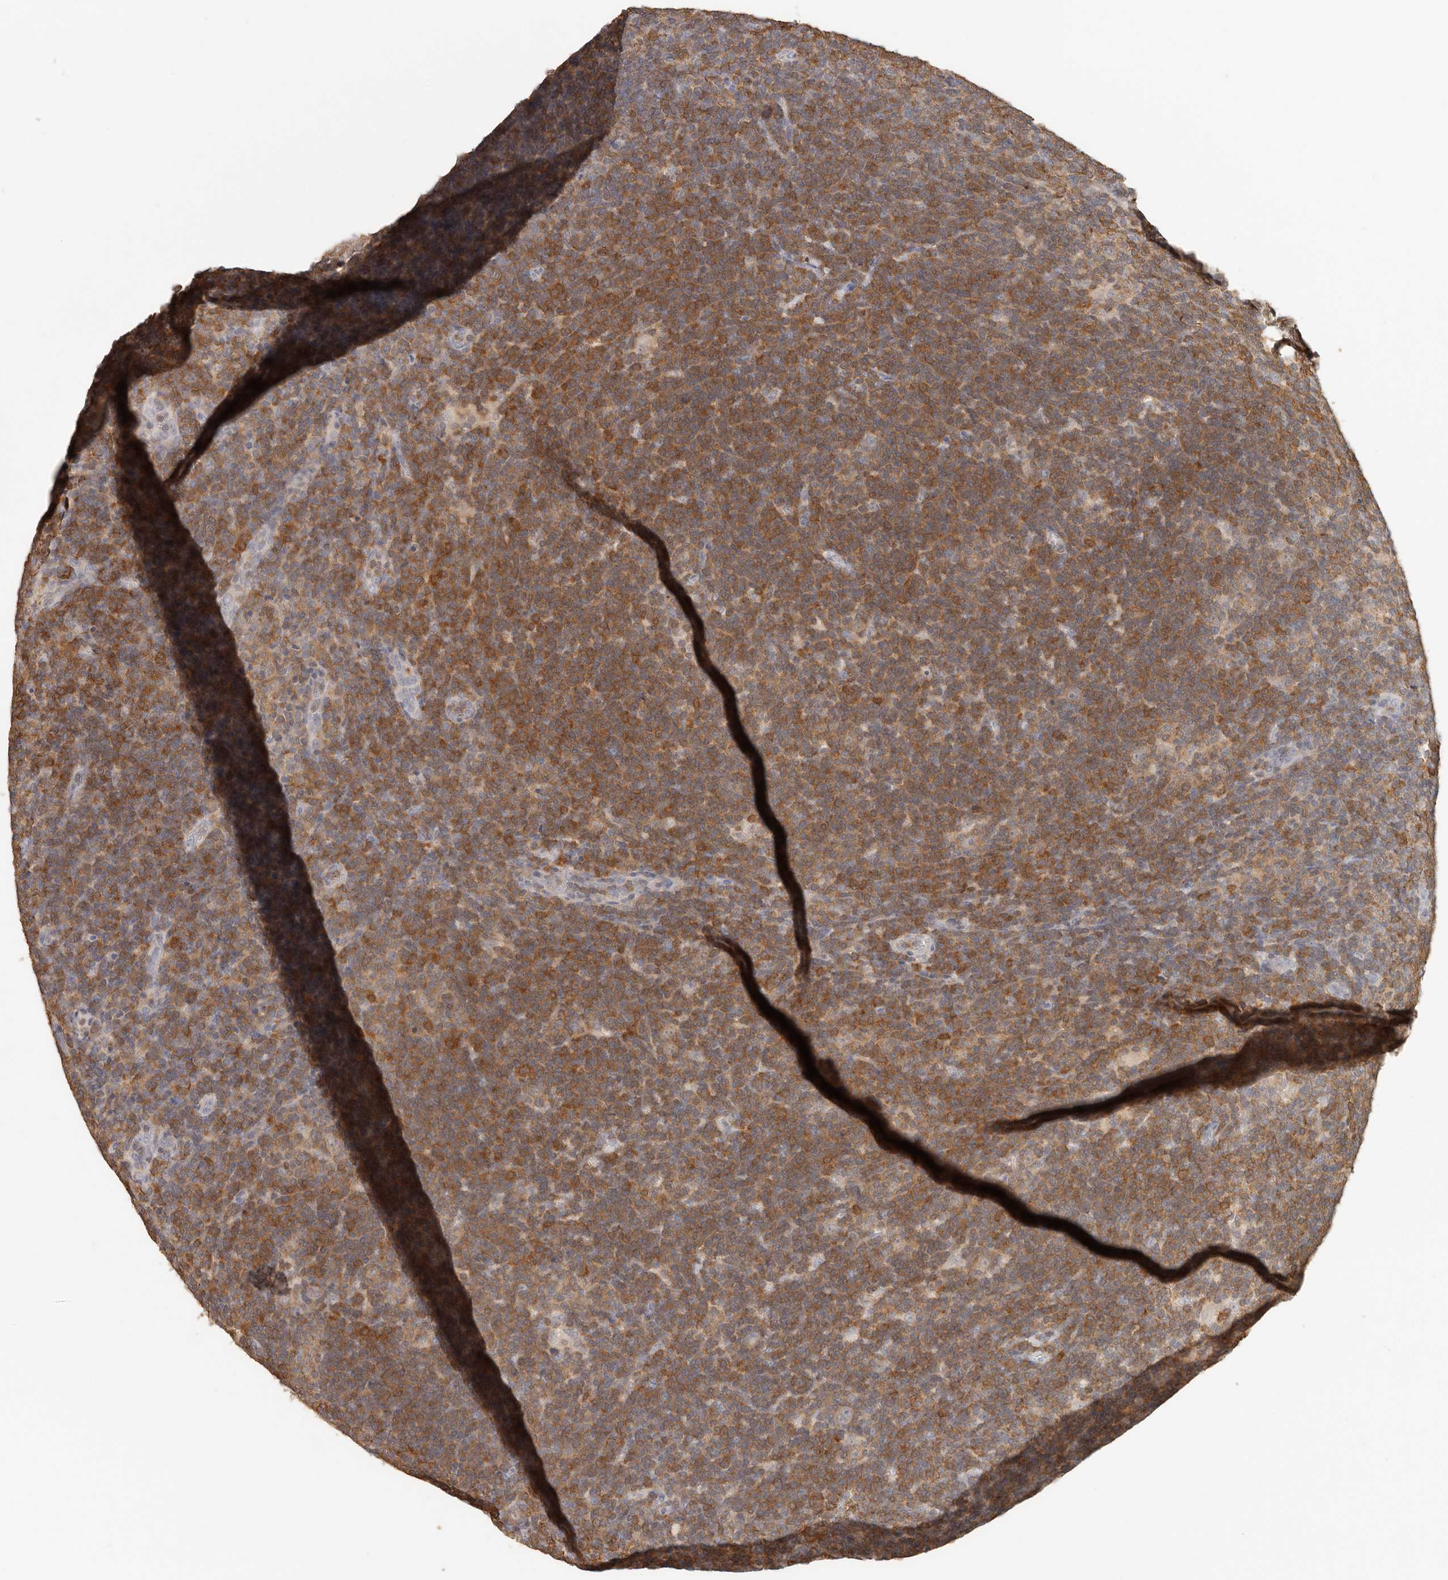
{"staining": {"intensity": "weak", "quantity": ">75%", "location": "cytoplasmic/membranous"}, "tissue": "lymphoma", "cell_type": "Tumor cells", "image_type": "cancer", "snomed": [{"axis": "morphology", "description": "Hodgkin's disease, NOS"}, {"axis": "topography", "description": "Lymph node"}], "caption": "Human lymphoma stained for a protein (brown) shows weak cytoplasmic/membranous positive positivity in approximately >75% of tumor cells.", "gene": "CSK", "patient": {"sex": "female", "age": 57}}